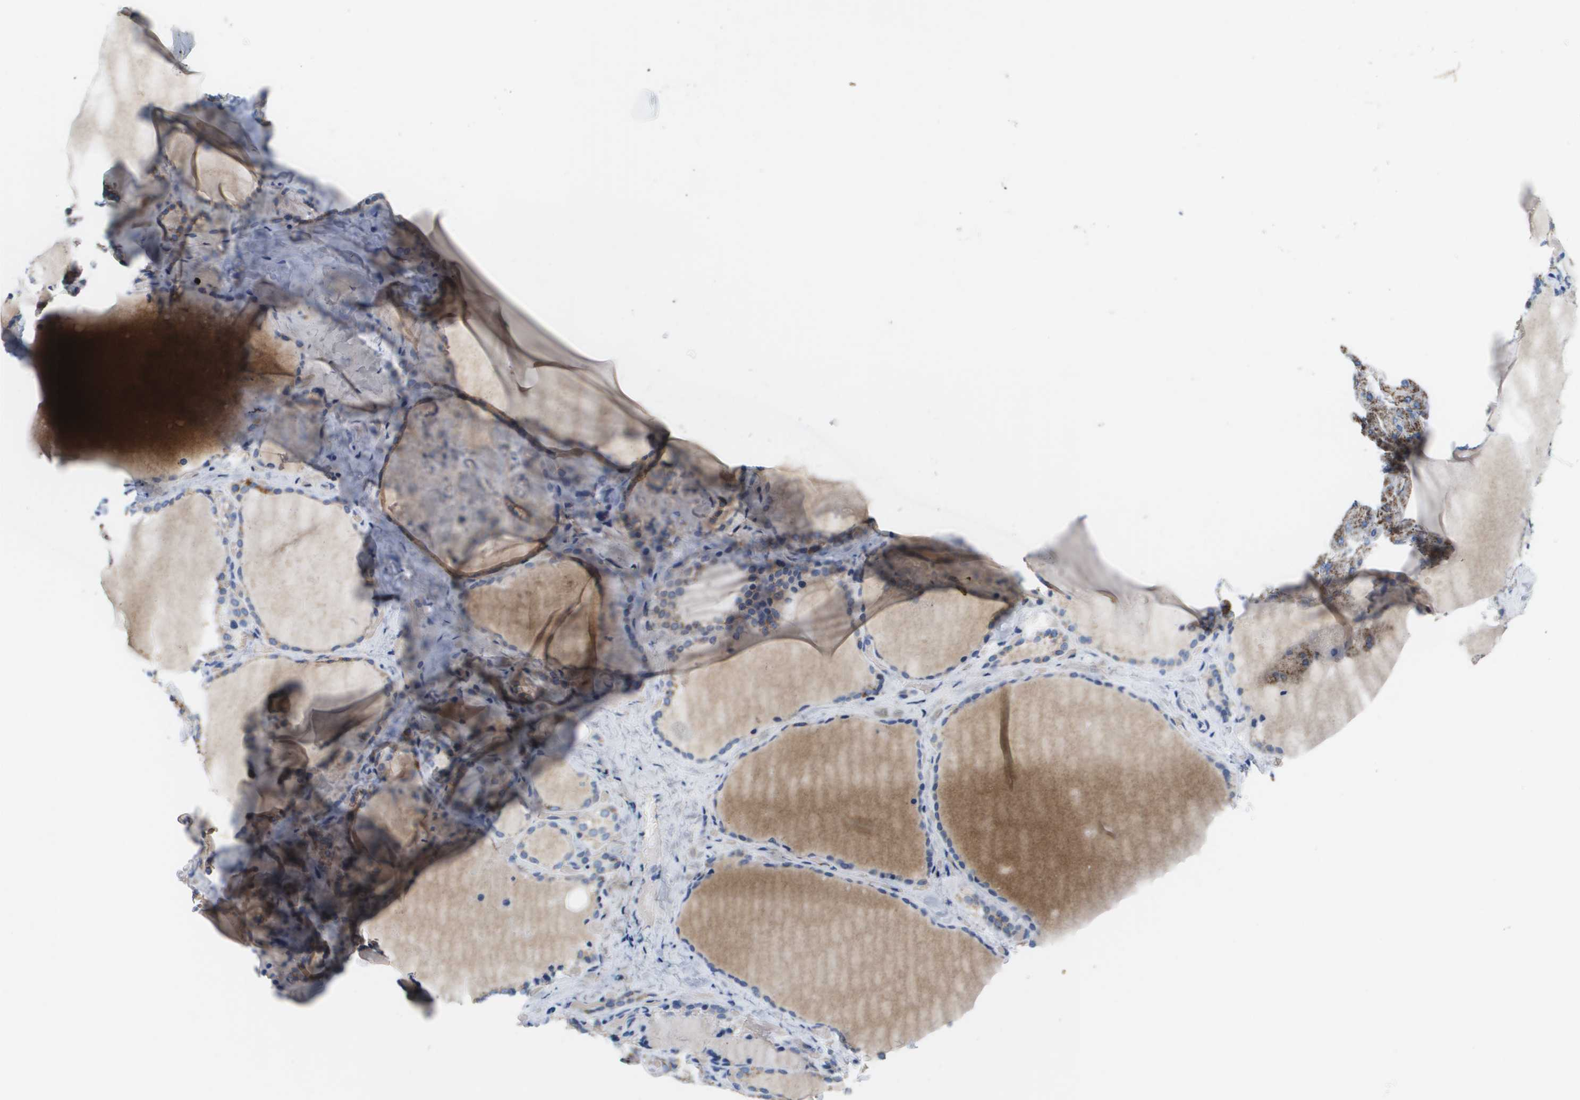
{"staining": {"intensity": "strong", "quantity": "25%-75%", "location": "cytoplasmic/membranous"}, "tissue": "thyroid gland", "cell_type": "Glandular cells", "image_type": "normal", "snomed": [{"axis": "morphology", "description": "Normal tissue, NOS"}, {"axis": "topography", "description": "Thyroid gland"}], "caption": "This histopathology image displays IHC staining of unremarkable human thyroid gland, with high strong cytoplasmic/membranous positivity in about 25%-75% of glandular cells.", "gene": "ATP5F1B", "patient": {"sex": "female", "age": 44}}